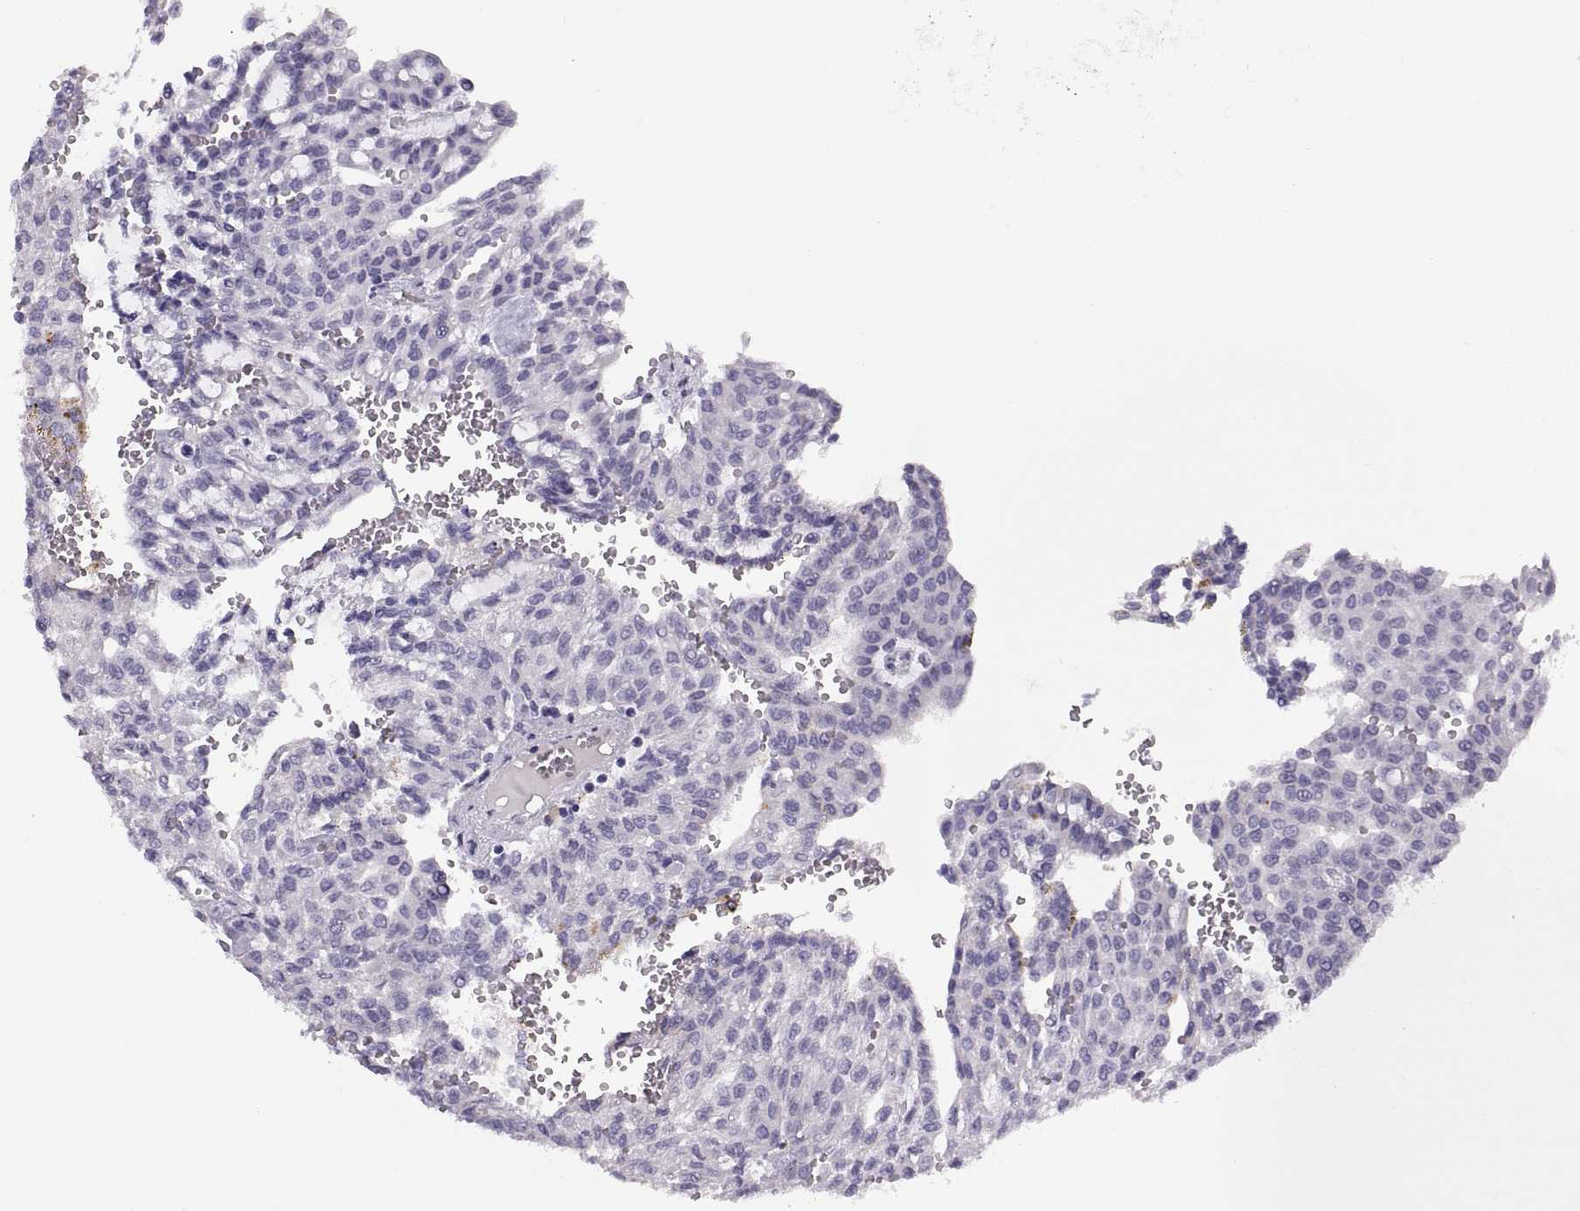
{"staining": {"intensity": "negative", "quantity": "none", "location": "none"}, "tissue": "renal cancer", "cell_type": "Tumor cells", "image_type": "cancer", "snomed": [{"axis": "morphology", "description": "Adenocarcinoma, NOS"}, {"axis": "topography", "description": "Kidney"}], "caption": "DAB (3,3'-diaminobenzidine) immunohistochemical staining of human renal adenocarcinoma reveals no significant expression in tumor cells.", "gene": "QRICH2", "patient": {"sex": "male", "age": 63}}